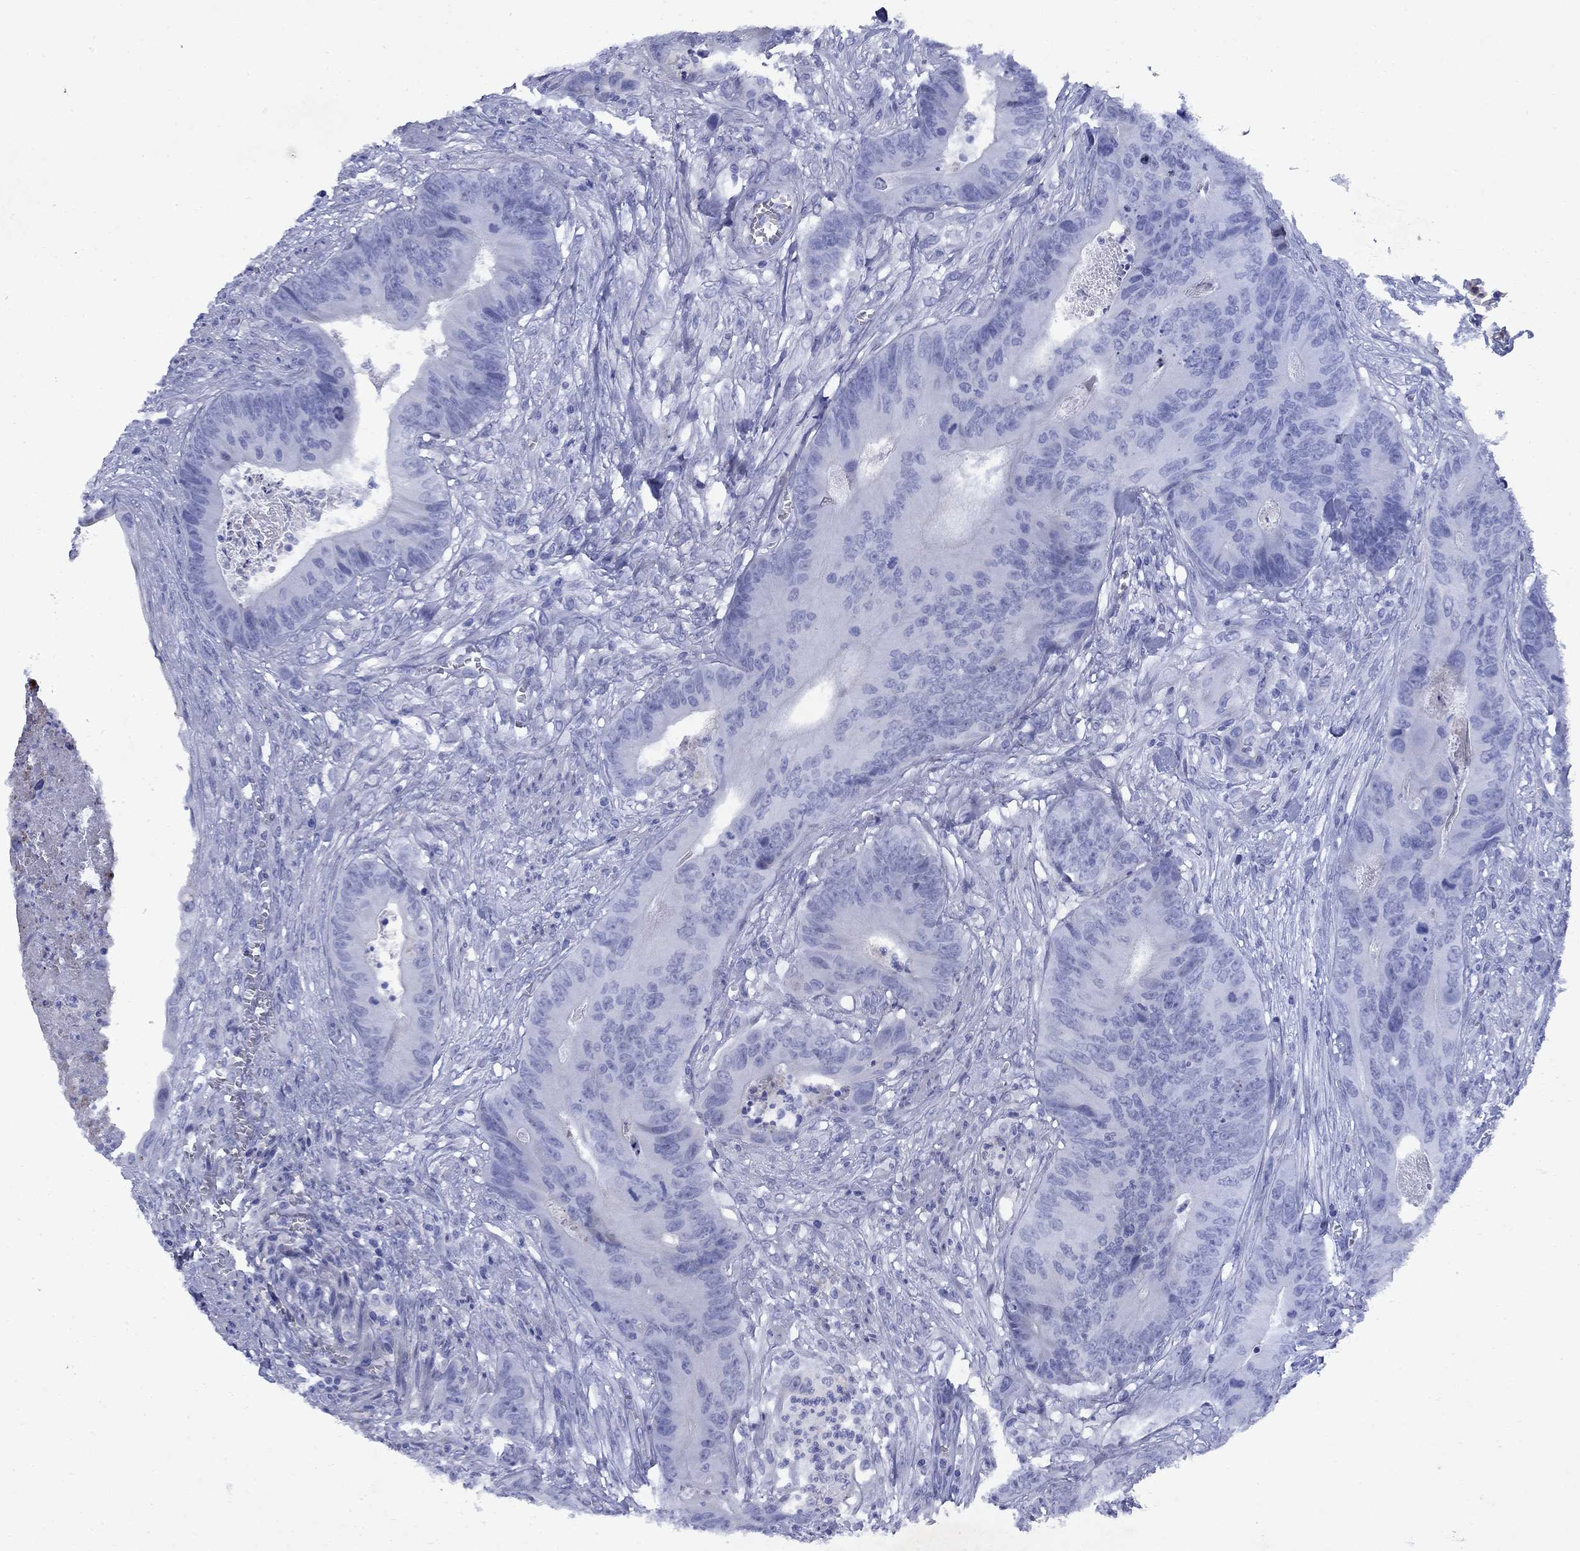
{"staining": {"intensity": "negative", "quantity": "none", "location": "none"}, "tissue": "colorectal cancer", "cell_type": "Tumor cells", "image_type": "cancer", "snomed": [{"axis": "morphology", "description": "Adenocarcinoma, NOS"}, {"axis": "topography", "description": "Colon"}], "caption": "This micrograph is of colorectal adenocarcinoma stained with immunohistochemistry to label a protein in brown with the nuclei are counter-stained blue. There is no staining in tumor cells.", "gene": "STAB2", "patient": {"sex": "male", "age": 84}}